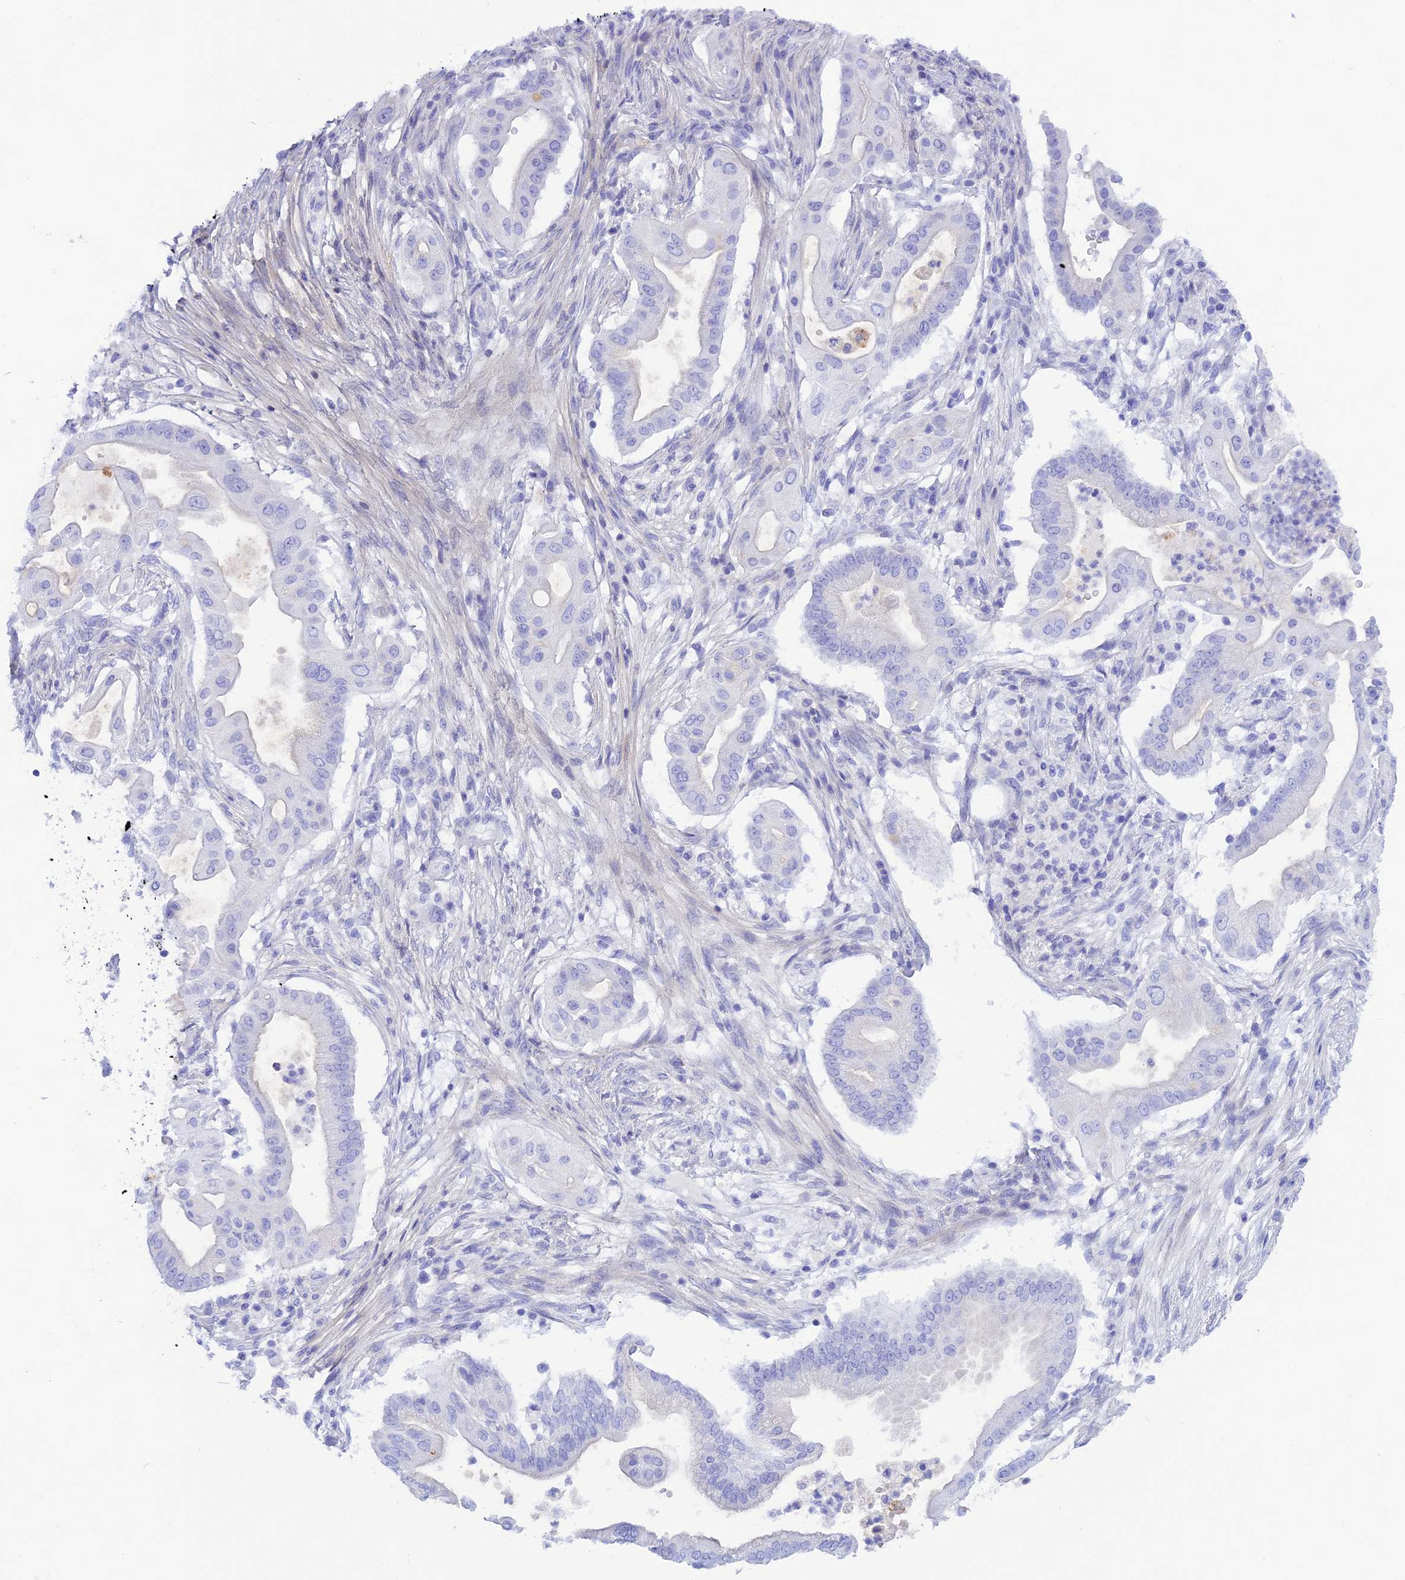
{"staining": {"intensity": "negative", "quantity": "none", "location": "none"}, "tissue": "pancreatic cancer", "cell_type": "Tumor cells", "image_type": "cancer", "snomed": [{"axis": "morphology", "description": "Adenocarcinoma, NOS"}, {"axis": "topography", "description": "Pancreas"}], "caption": "Protein analysis of pancreatic cancer (adenocarcinoma) shows no significant staining in tumor cells. (DAB (3,3'-diaminobenzidine) immunohistochemistry with hematoxylin counter stain).", "gene": "PRNP", "patient": {"sex": "male", "age": 68}}